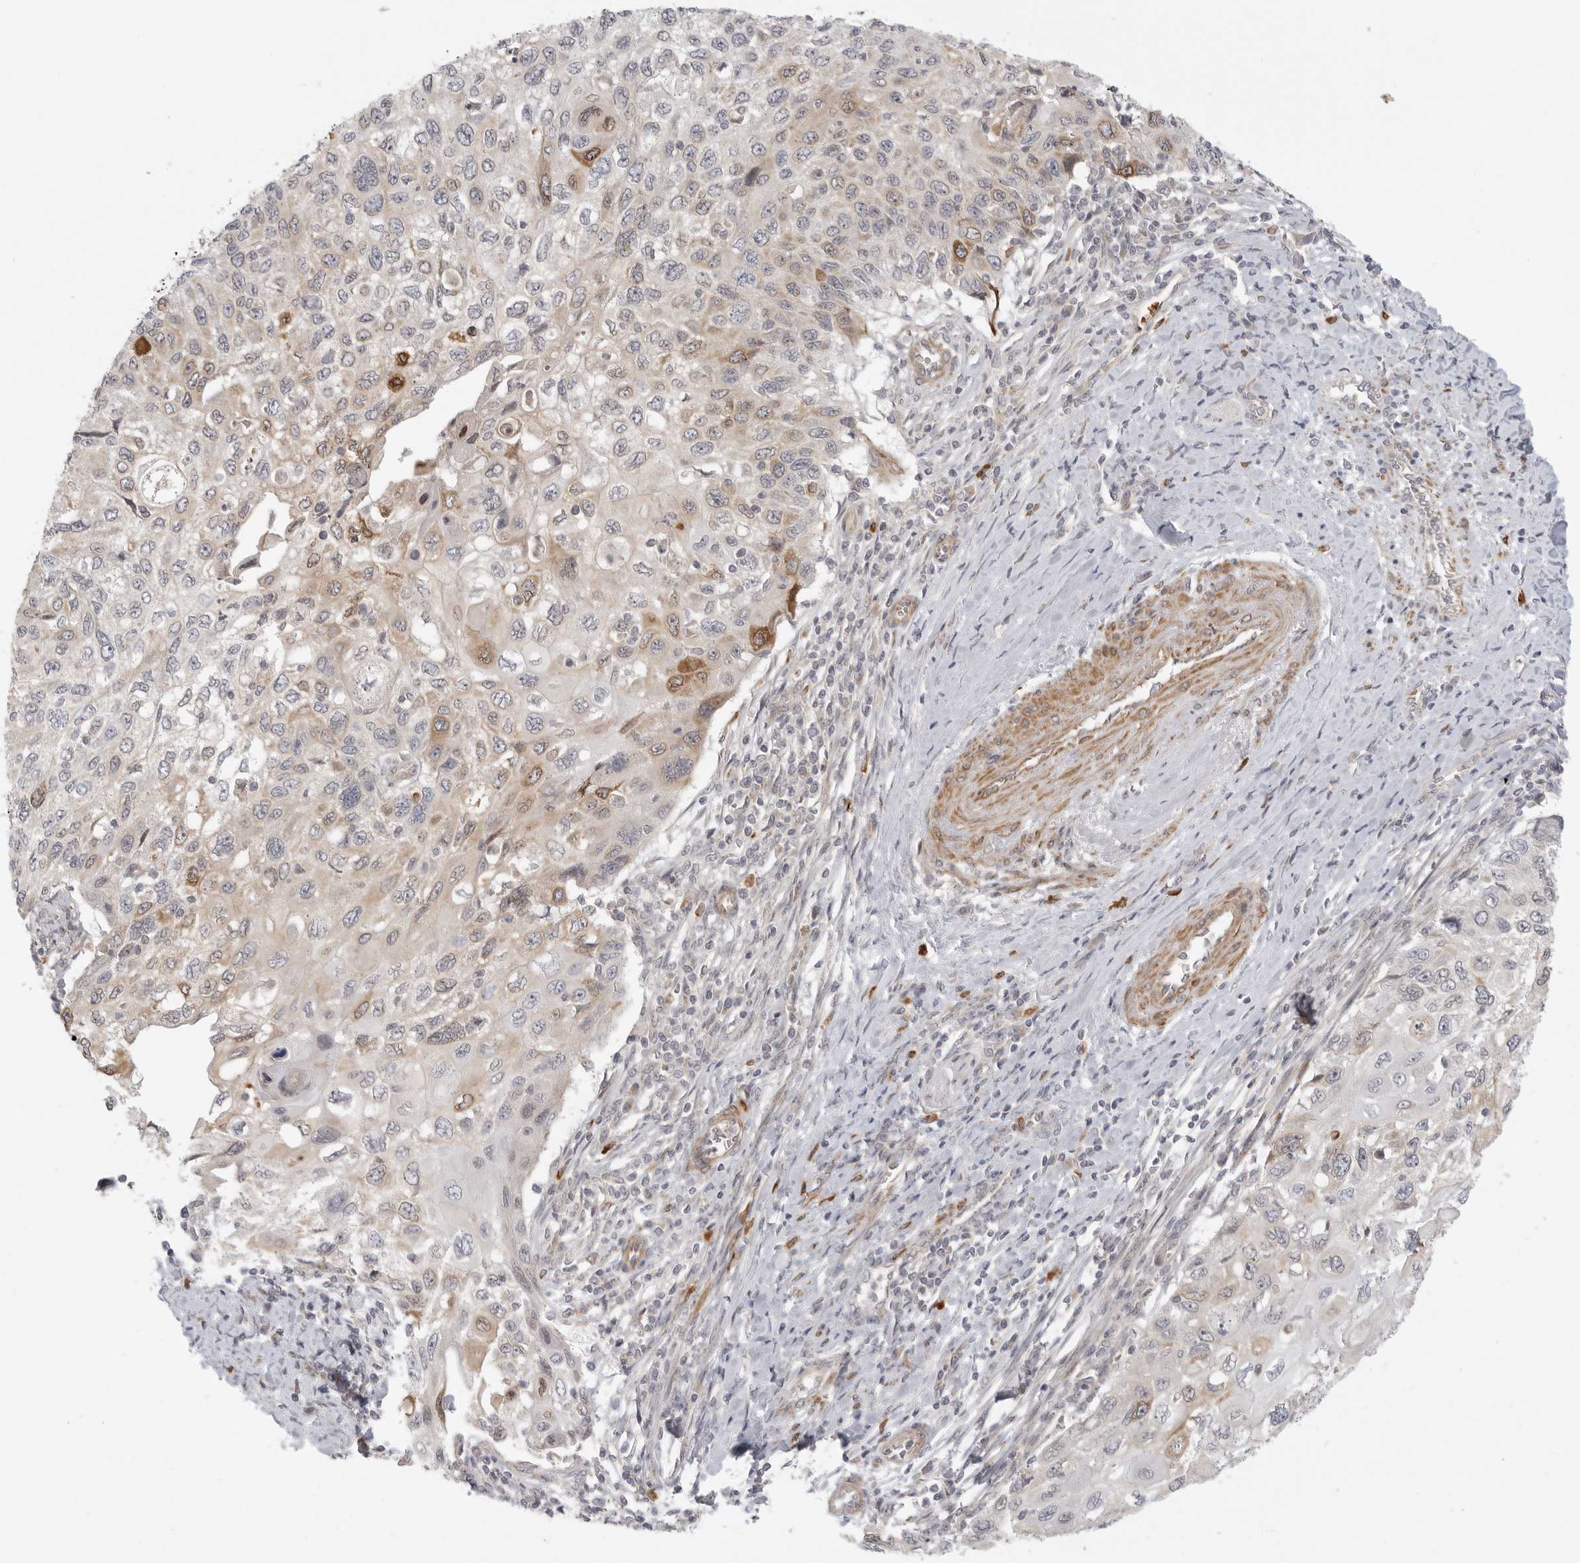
{"staining": {"intensity": "moderate", "quantity": "<25%", "location": "cytoplasmic/membranous"}, "tissue": "cervical cancer", "cell_type": "Tumor cells", "image_type": "cancer", "snomed": [{"axis": "morphology", "description": "Squamous cell carcinoma, NOS"}, {"axis": "topography", "description": "Cervix"}], "caption": "High-magnification brightfield microscopy of cervical squamous cell carcinoma stained with DAB (3,3'-diaminobenzidine) (brown) and counterstained with hematoxylin (blue). tumor cells exhibit moderate cytoplasmic/membranous expression is identified in about<25% of cells.", "gene": "CCPG1", "patient": {"sex": "female", "age": 70}}